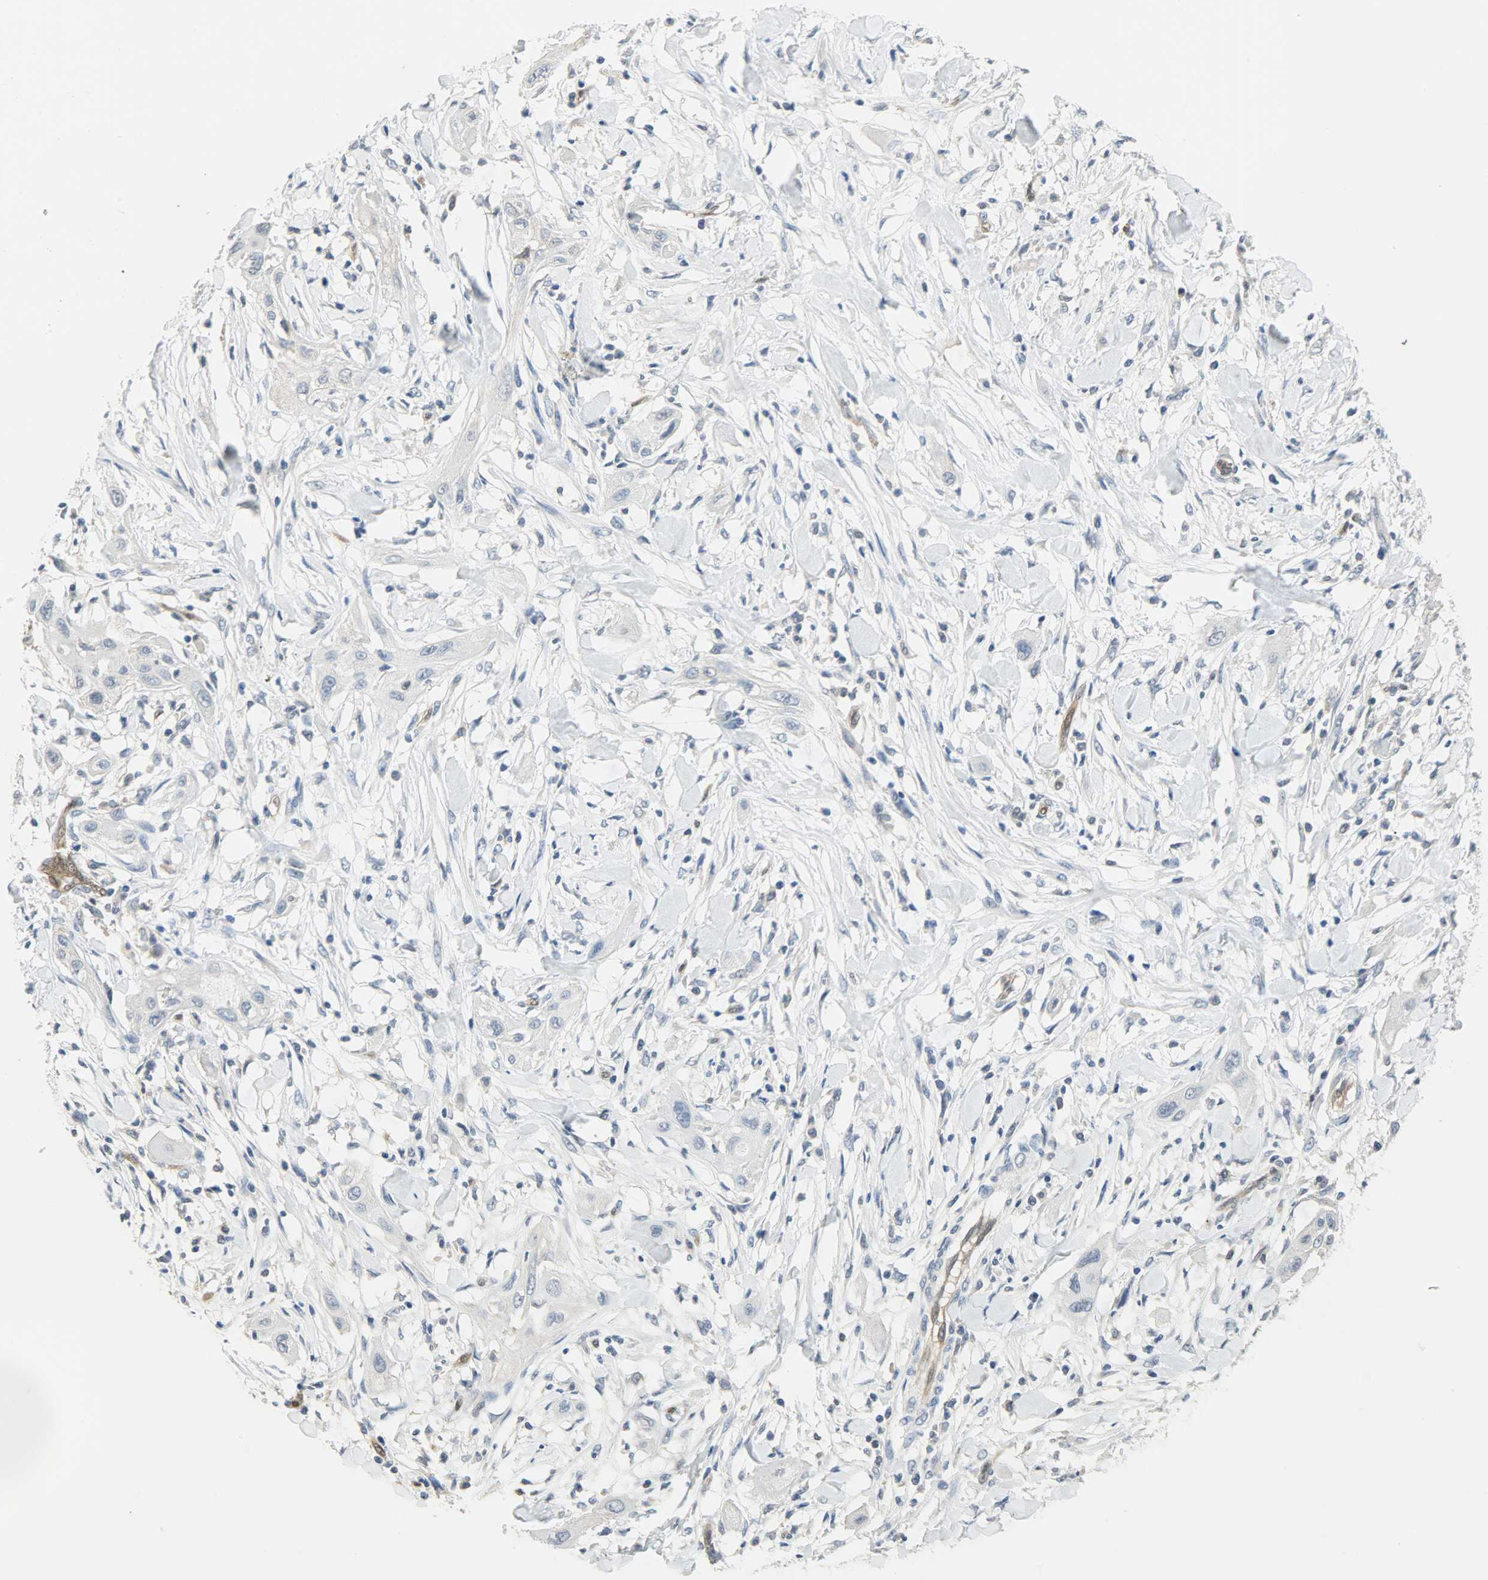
{"staining": {"intensity": "negative", "quantity": "none", "location": "none"}, "tissue": "lung cancer", "cell_type": "Tumor cells", "image_type": "cancer", "snomed": [{"axis": "morphology", "description": "Squamous cell carcinoma, NOS"}, {"axis": "topography", "description": "Lung"}], "caption": "High magnification brightfield microscopy of lung cancer stained with DAB (3,3'-diaminobenzidine) (brown) and counterstained with hematoxylin (blue): tumor cells show no significant expression.", "gene": "FKBP1A", "patient": {"sex": "female", "age": 47}}